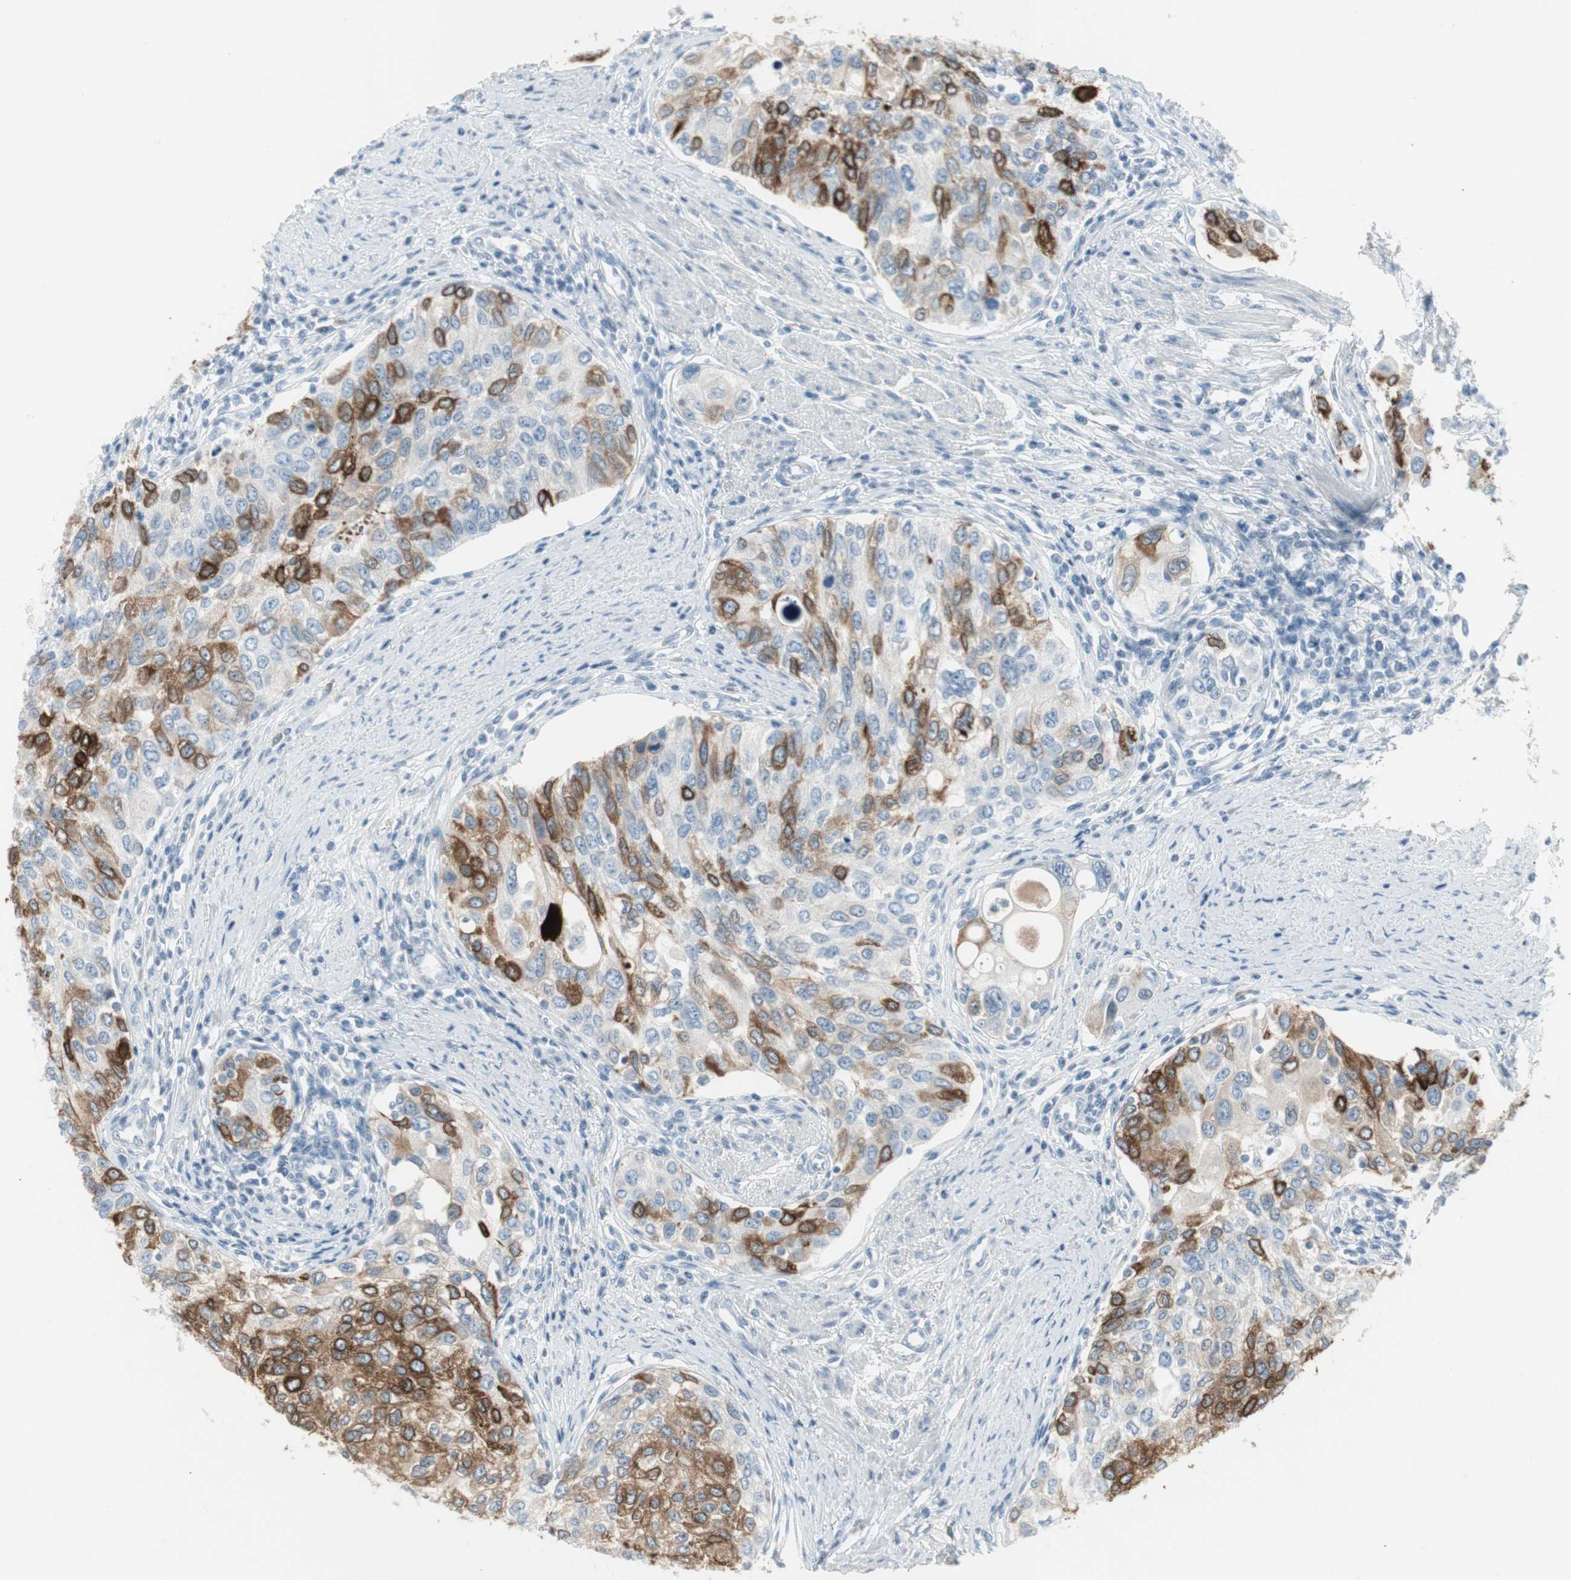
{"staining": {"intensity": "moderate", "quantity": "25%-75%", "location": "cytoplasmic/membranous"}, "tissue": "urothelial cancer", "cell_type": "Tumor cells", "image_type": "cancer", "snomed": [{"axis": "morphology", "description": "Urothelial carcinoma, High grade"}, {"axis": "topography", "description": "Urinary bladder"}], "caption": "Immunohistochemistry (DAB) staining of human urothelial cancer demonstrates moderate cytoplasmic/membranous protein expression in approximately 25%-75% of tumor cells. The staining was performed using DAB (3,3'-diaminobenzidine) to visualize the protein expression in brown, while the nuclei were stained in blue with hematoxylin (Magnification: 20x).", "gene": "AGR2", "patient": {"sex": "female", "age": 56}}